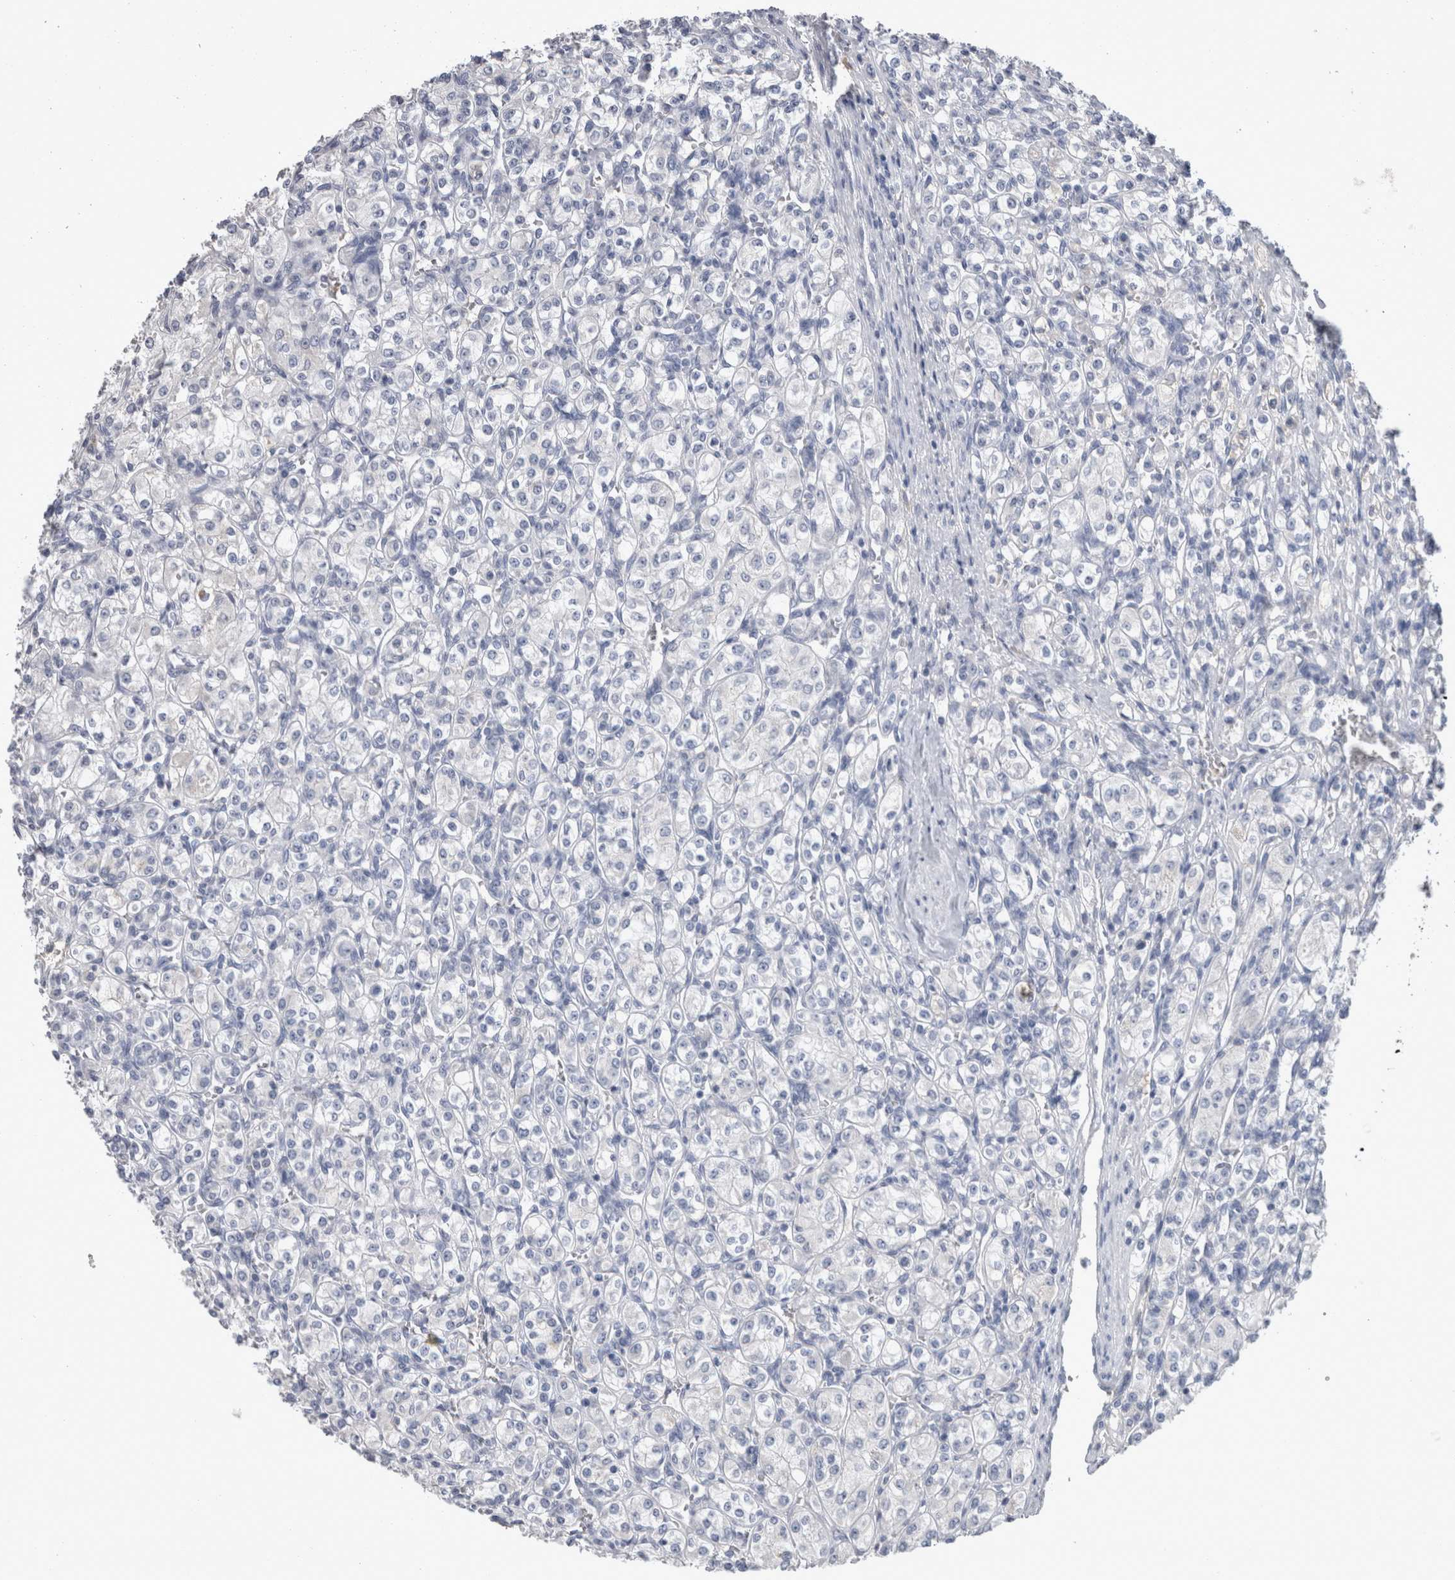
{"staining": {"intensity": "negative", "quantity": "none", "location": "none"}, "tissue": "renal cancer", "cell_type": "Tumor cells", "image_type": "cancer", "snomed": [{"axis": "morphology", "description": "Adenocarcinoma, NOS"}, {"axis": "topography", "description": "Kidney"}], "caption": "Tumor cells are negative for protein expression in human adenocarcinoma (renal). The staining is performed using DAB (3,3'-diaminobenzidine) brown chromogen with nuclei counter-stained in using hematoxylin.", "gene": "REG1A", "patient": {"sex": "male", "age": 77}}